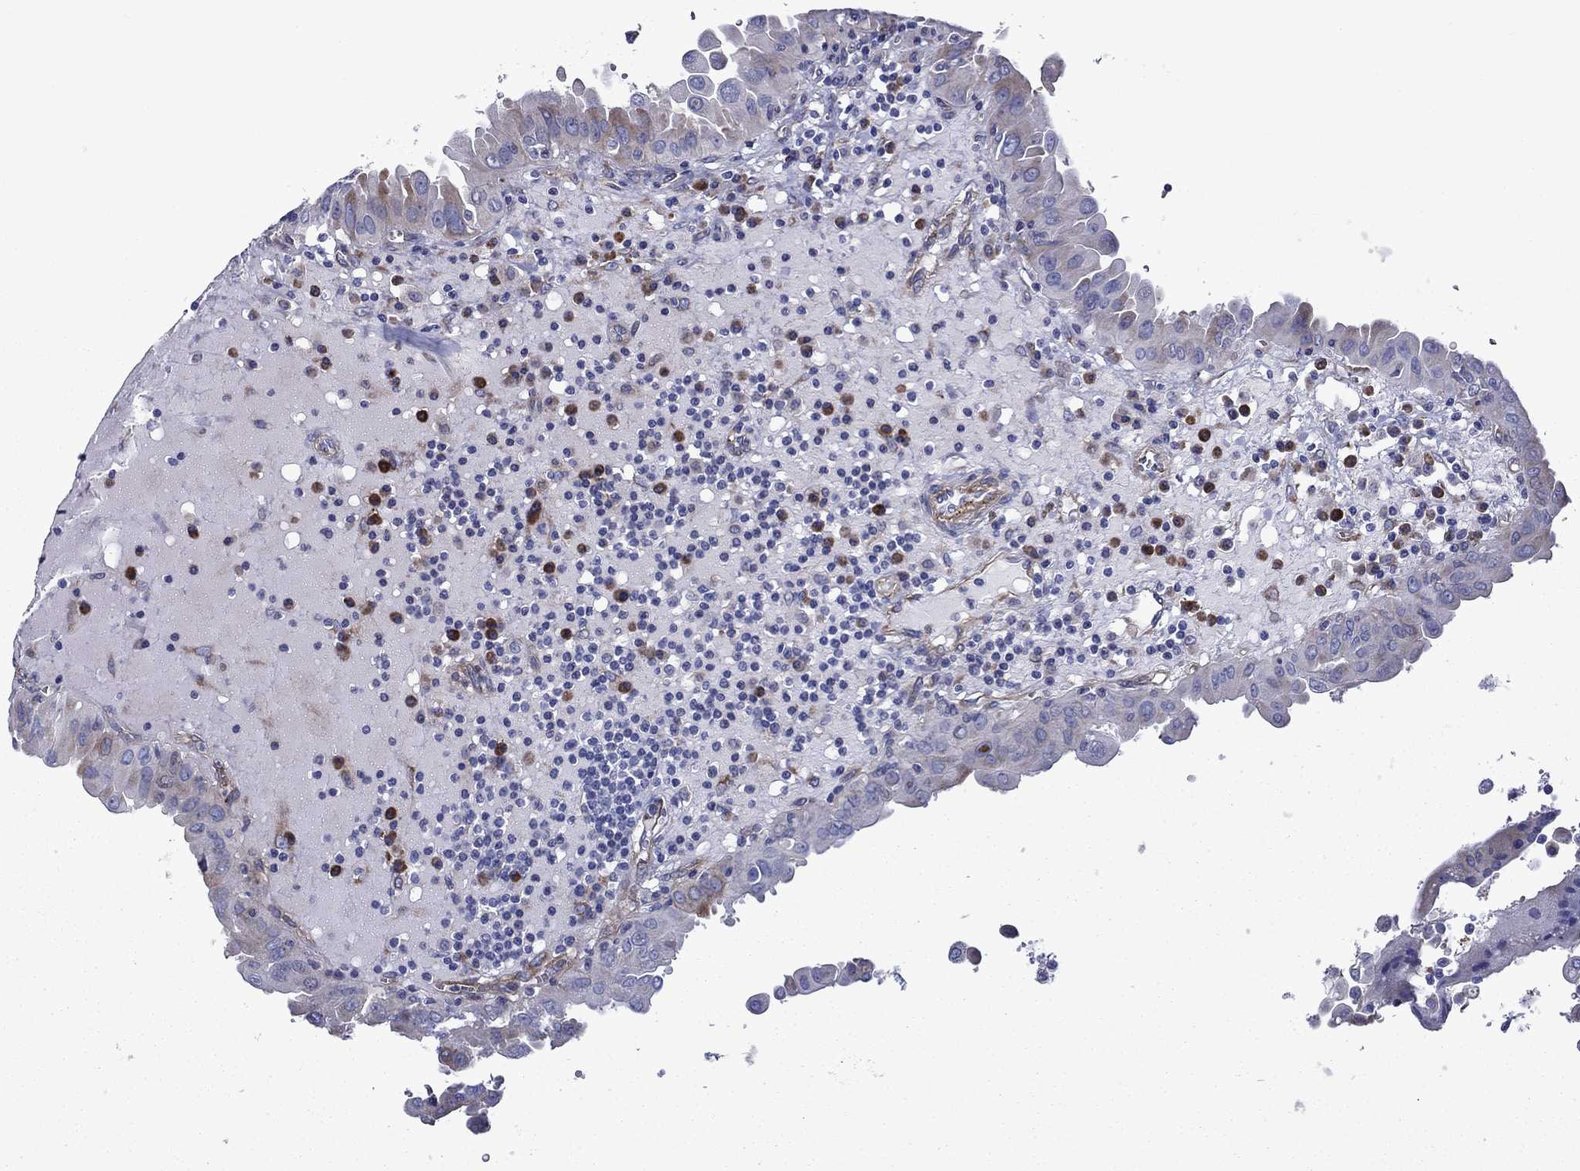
{"staining": {"intensity": "moderate", "quantity": "<25%", "location": "cytoplasmic/membranous"}, "tissue": "thyroid cancer", "cell_type": "Tumor cells", "image_type": "cancer", "snomed": [{"axis": "morphology", "description": "Papillary adenocarcinoma, NOS"}, {"axis": "topography", "description": "Thyroid gland"}], "caption": "IHC (DAB (3,3'-diaminobenzidine)) staining of human thyroid cancer (papillary adenocarcinoma) shows moderate cytoplasmic/membranous protein expression in about <25% of tumor cells. The staining was performed using DAB to visualize the protein expression in brown, while the nuclei were stained in blue with hematoxylin (Magnification: 20x).", "gene": "HSPG2", "patient": {"sex": "female", "age": 37}}